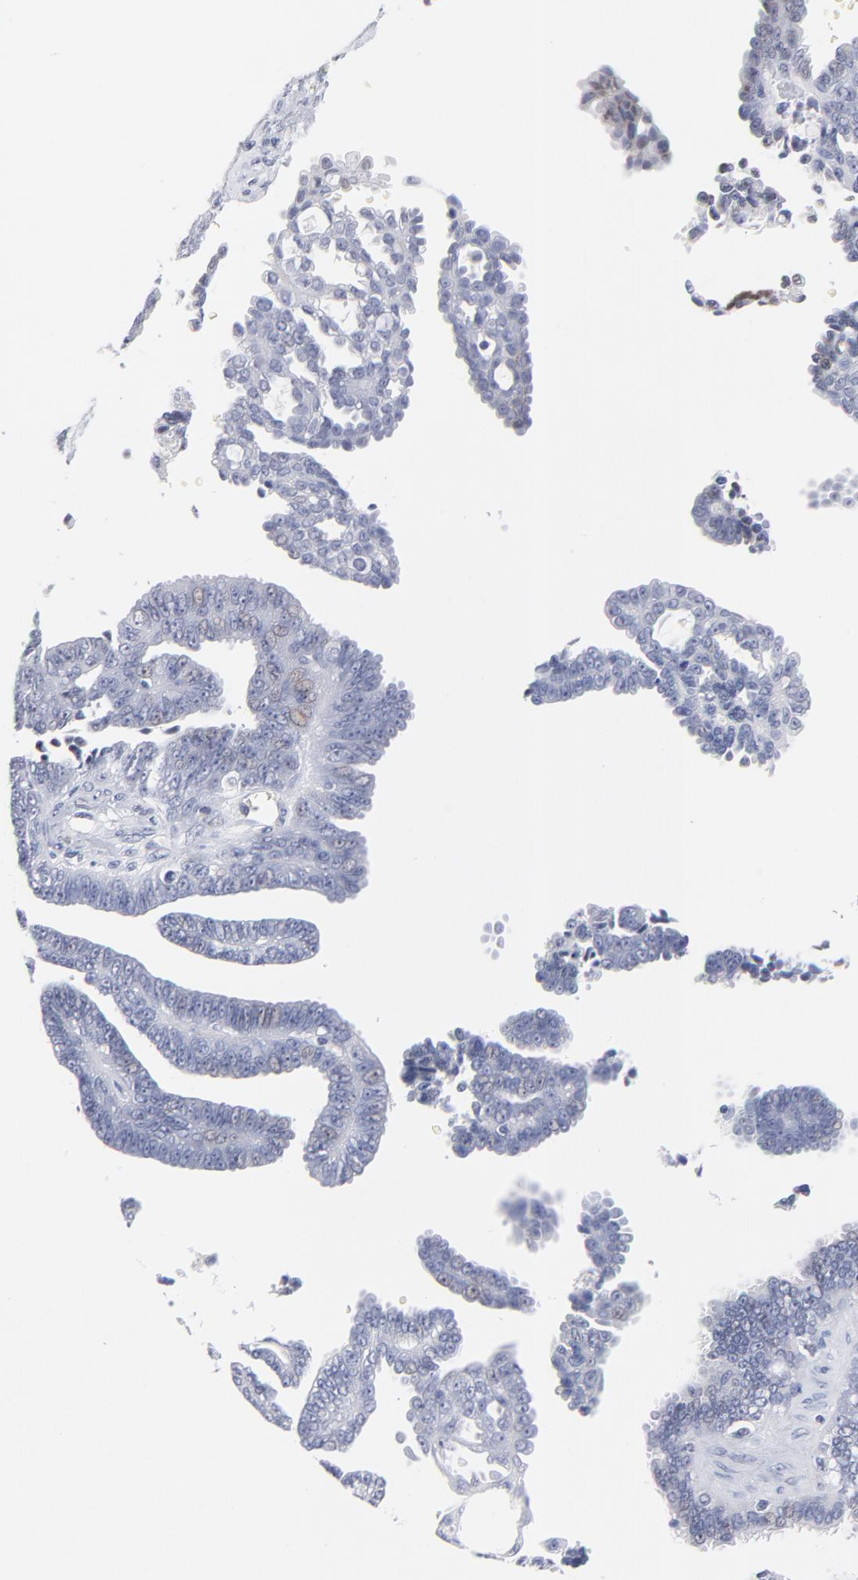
{"staining": {"intensity": "negative", "quantity": "none", "location": "none"}, "tissue": "ovarian cancer", "cell_type": "Tumor cells", "image_type": "cancer", "snomed": [{"axis": "morphology", "description": "Cystadenocarcinoma, serous, NOS"}, {"axis": "topography", "description": "Ovary"}], "caption": "Human ovarian cancer stained for a protein using IHC reveals no expression in tumor cells.", "gene": "KHNYN", "patient": {"sex": "female", "age": 71}}